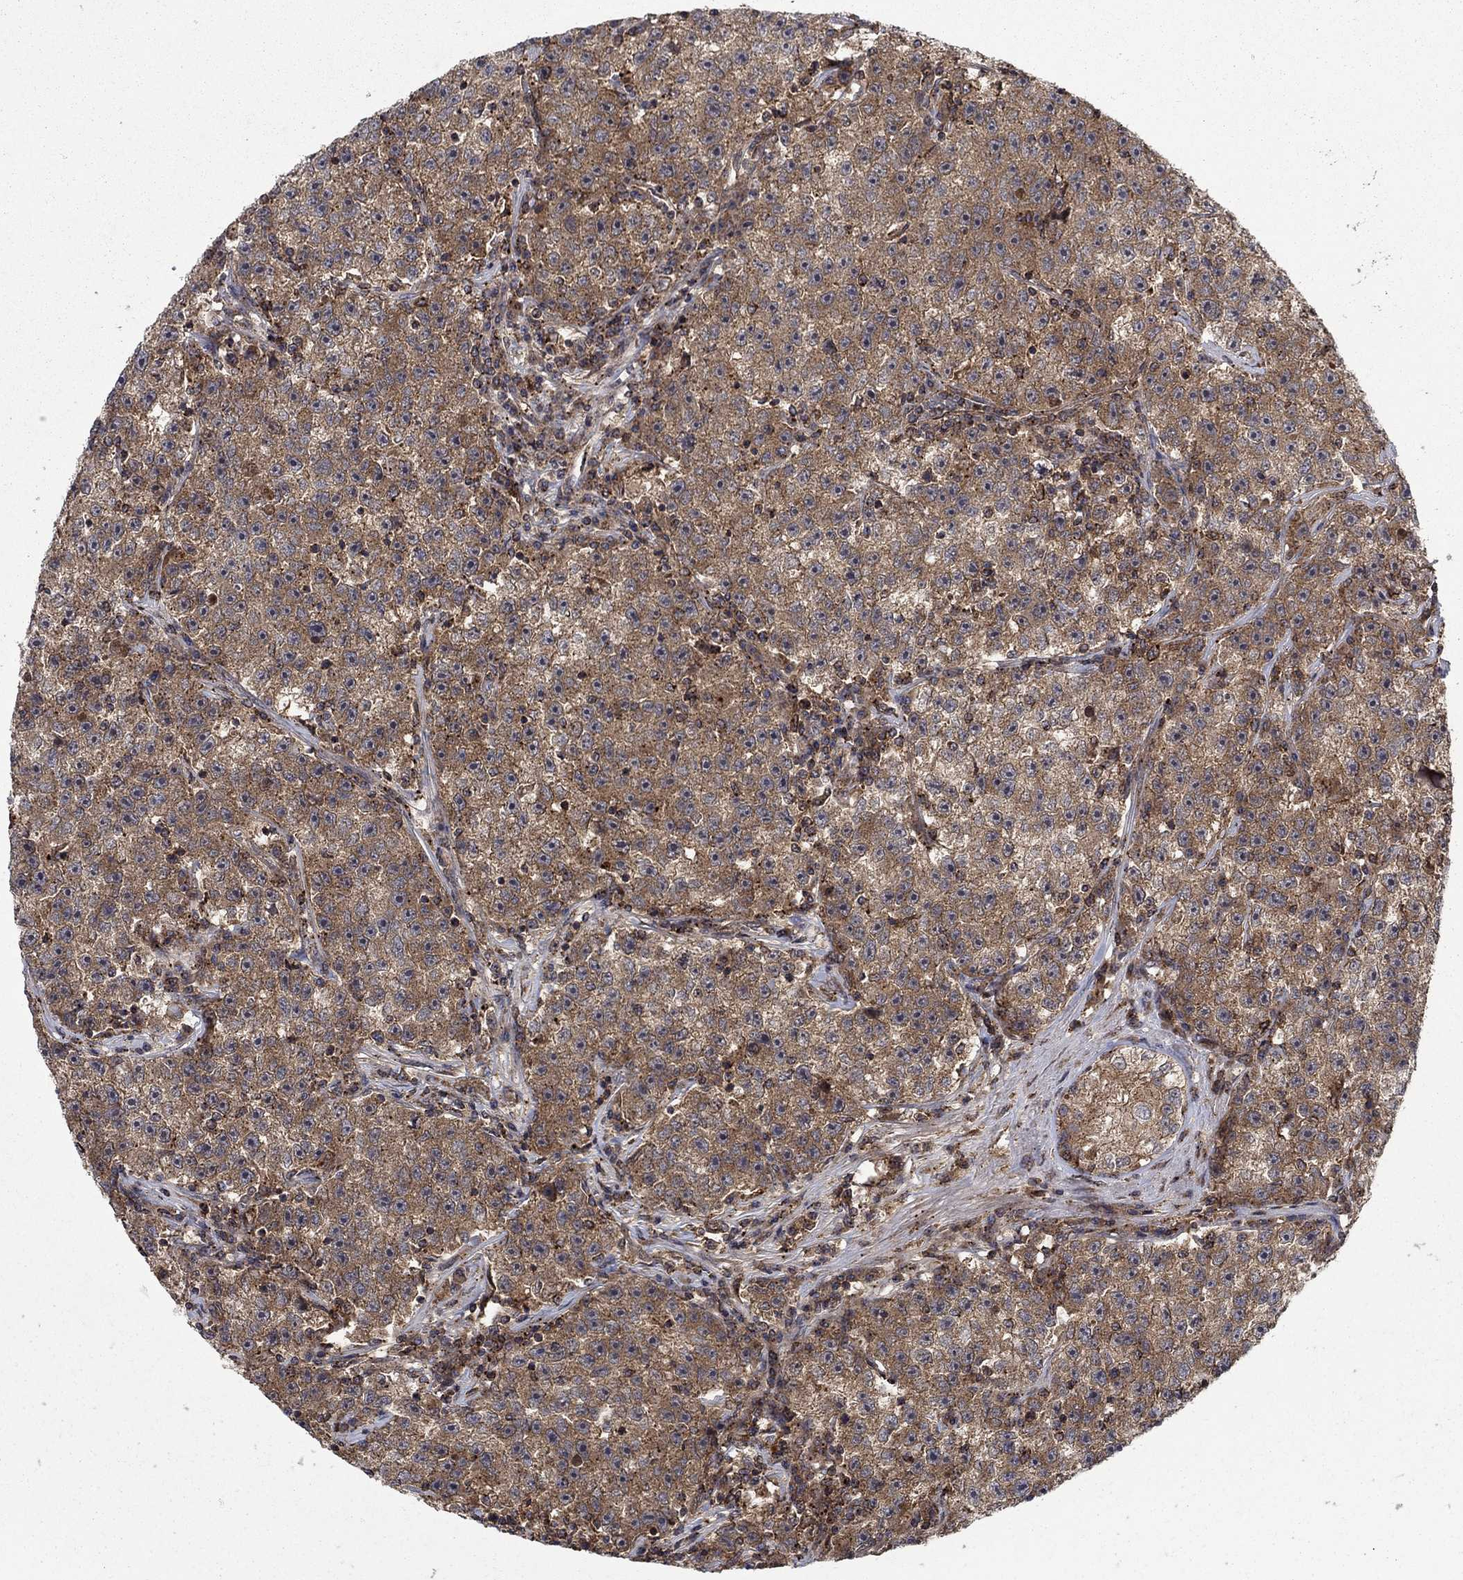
{"staining": {"intensity": "moderate", "quantity": ">75%", "location": "cytoplasmic/membranous"}, "tissue": "testis cancer", "cell_type": "Tumor cells", "image_type": "cancer", "snomed": [{"axis": "morphology", "description": "Seminoma, NOS"}, {"axis": "topography", "description": "Testis"}], "caption": "A medium amount of moderate cytoplasmic/membranous staining is seen in approximately >75% of tumor cells in testis cancer tissue.", "gene": "IFI35", "patient": {"sex": "male", "age": 22}}